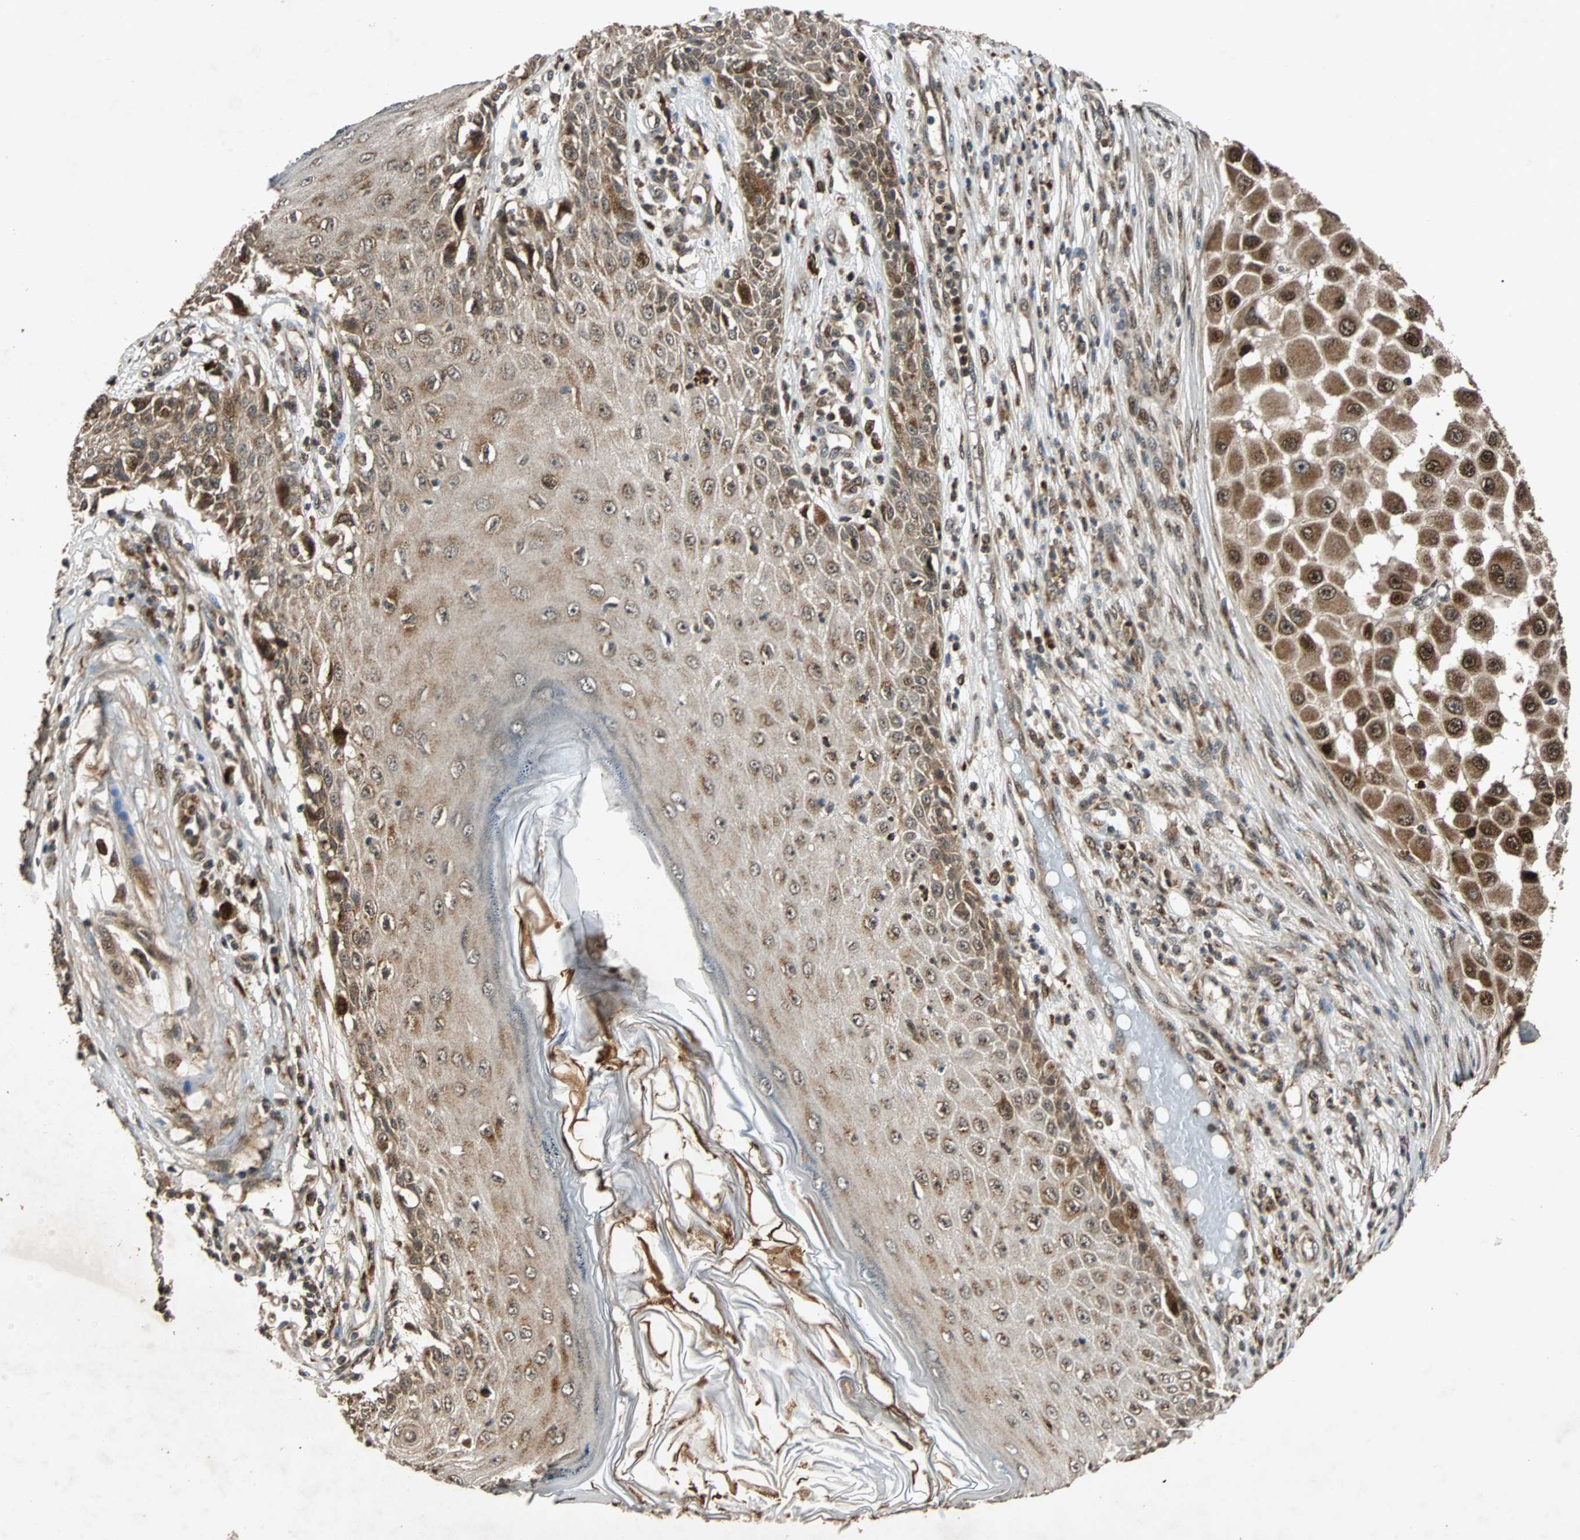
{"staining": {"intensity": "strong", "quantity": ">75%", "location": "cytoplasmic/membranous,nuclear"}, "tissue": "melanoma", "cell_type": "Tumor cells", "image_type": "cancer", "snomed": [{"axis": "morphology", "description": "Malignant melanoma, NOS"}, {"axis": "topography", "description": "Skin"}], "caption": "IHC photomicrograph of human malignant melanoma stained for a protein (brown), which shows high levels of strong cytoplasmic/membranous and nuclear positivity in about >75% of tumor cells.", "gene": "USP31", "patient": {"sex": "female", "age": 81}}